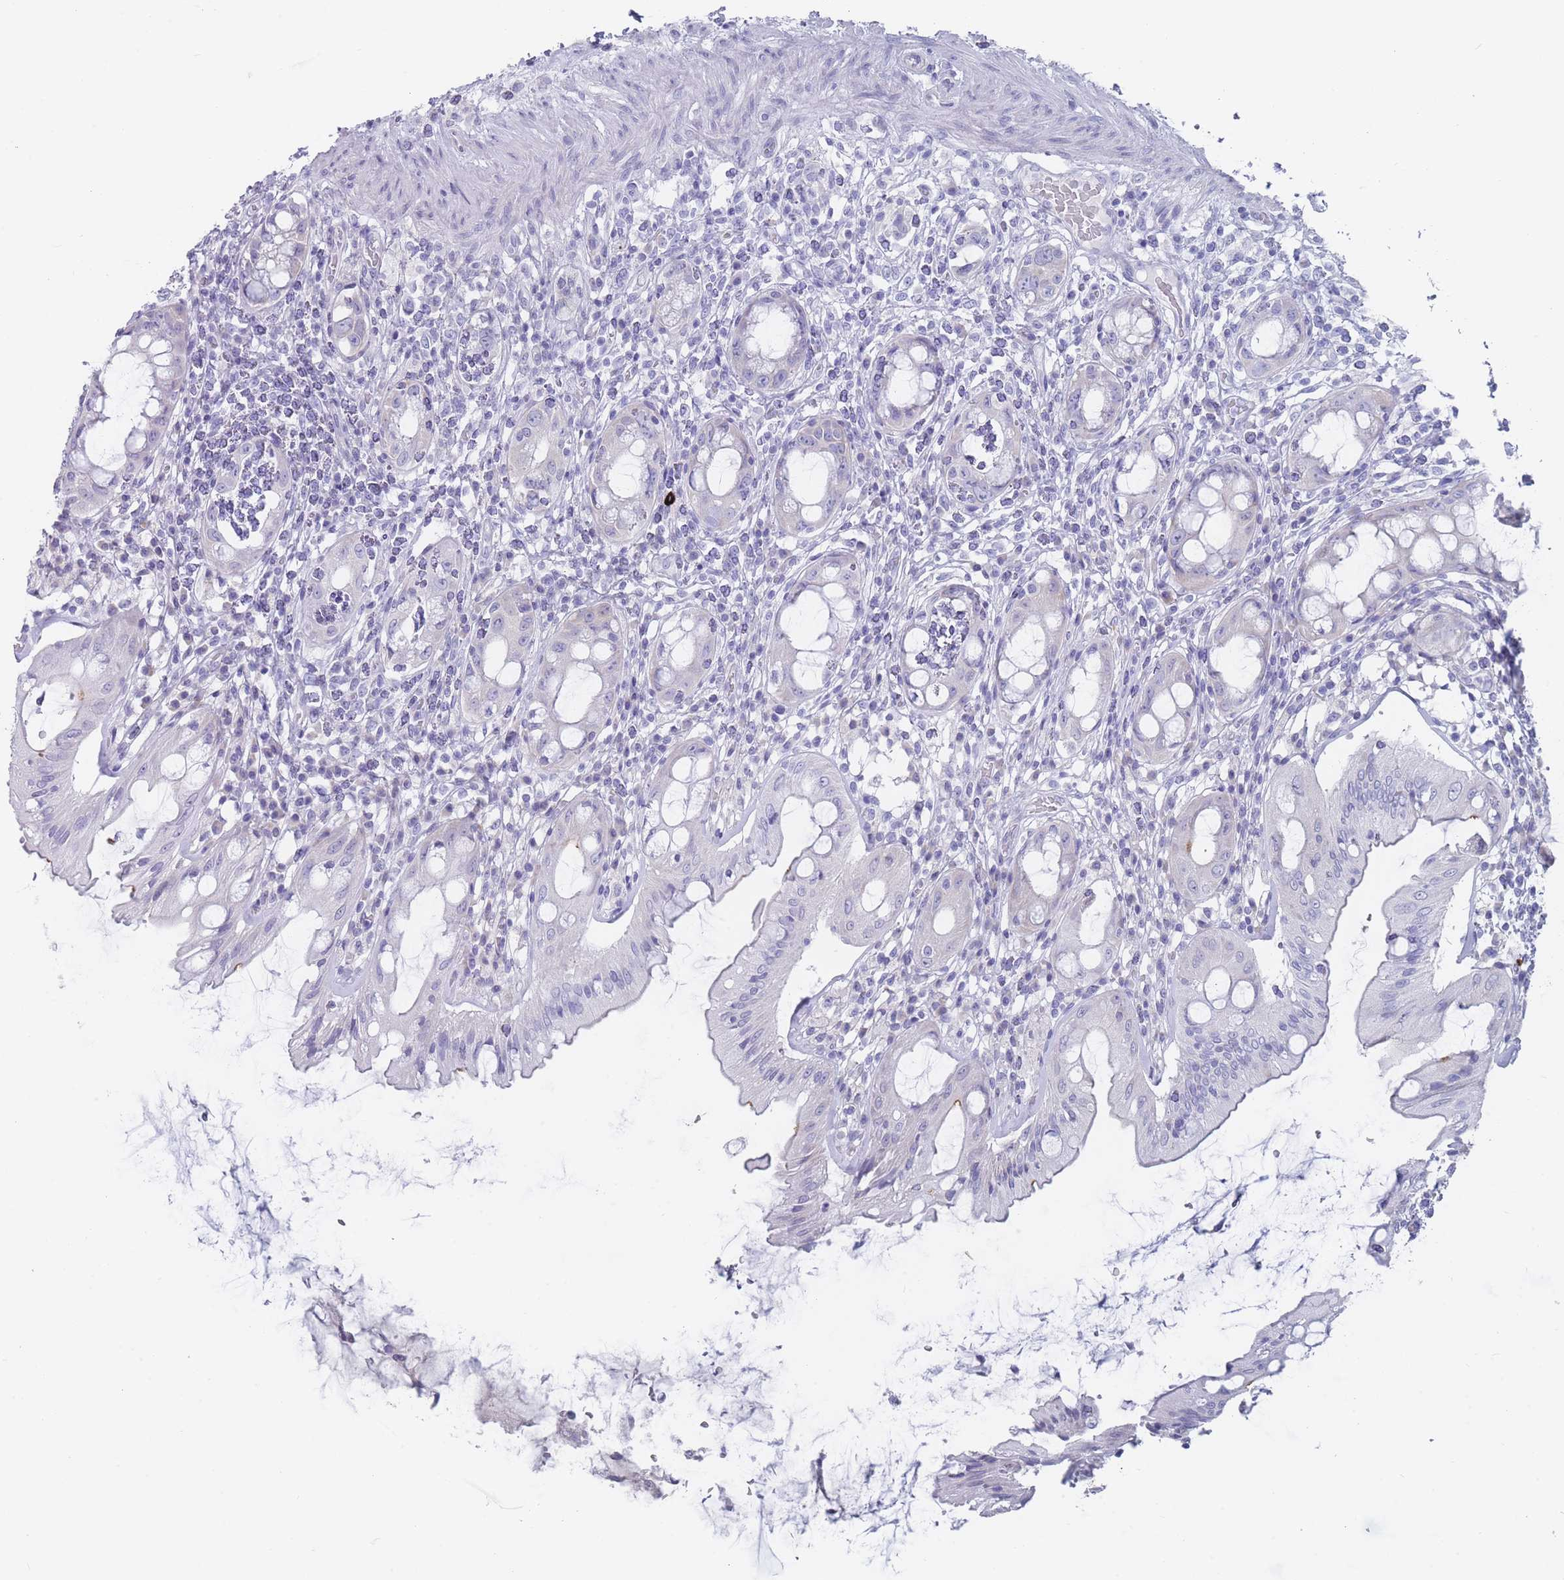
{"staining": {"intensity": "negative", "quantity": "none", "location": "none"}, "tissue": "rectum", "cell_type": "Glandular cells", "image_type": "normal", "snomed": [{"axis": "morphology", "description": "Normal tissue, NOS"}, {"axis": "topography", "description": "Rectum"}], "caption": "A histopathology image of rectum stained for a protein exhibits no brown staining in glandular cells. The staining was performed using DAB to visualize the protein expression in brown, while the nuclei were stained in blue with hematoxylin (Magnification: 20x).", "gene": "PIGU", "patient": {"sex": "female", "age": 57}}